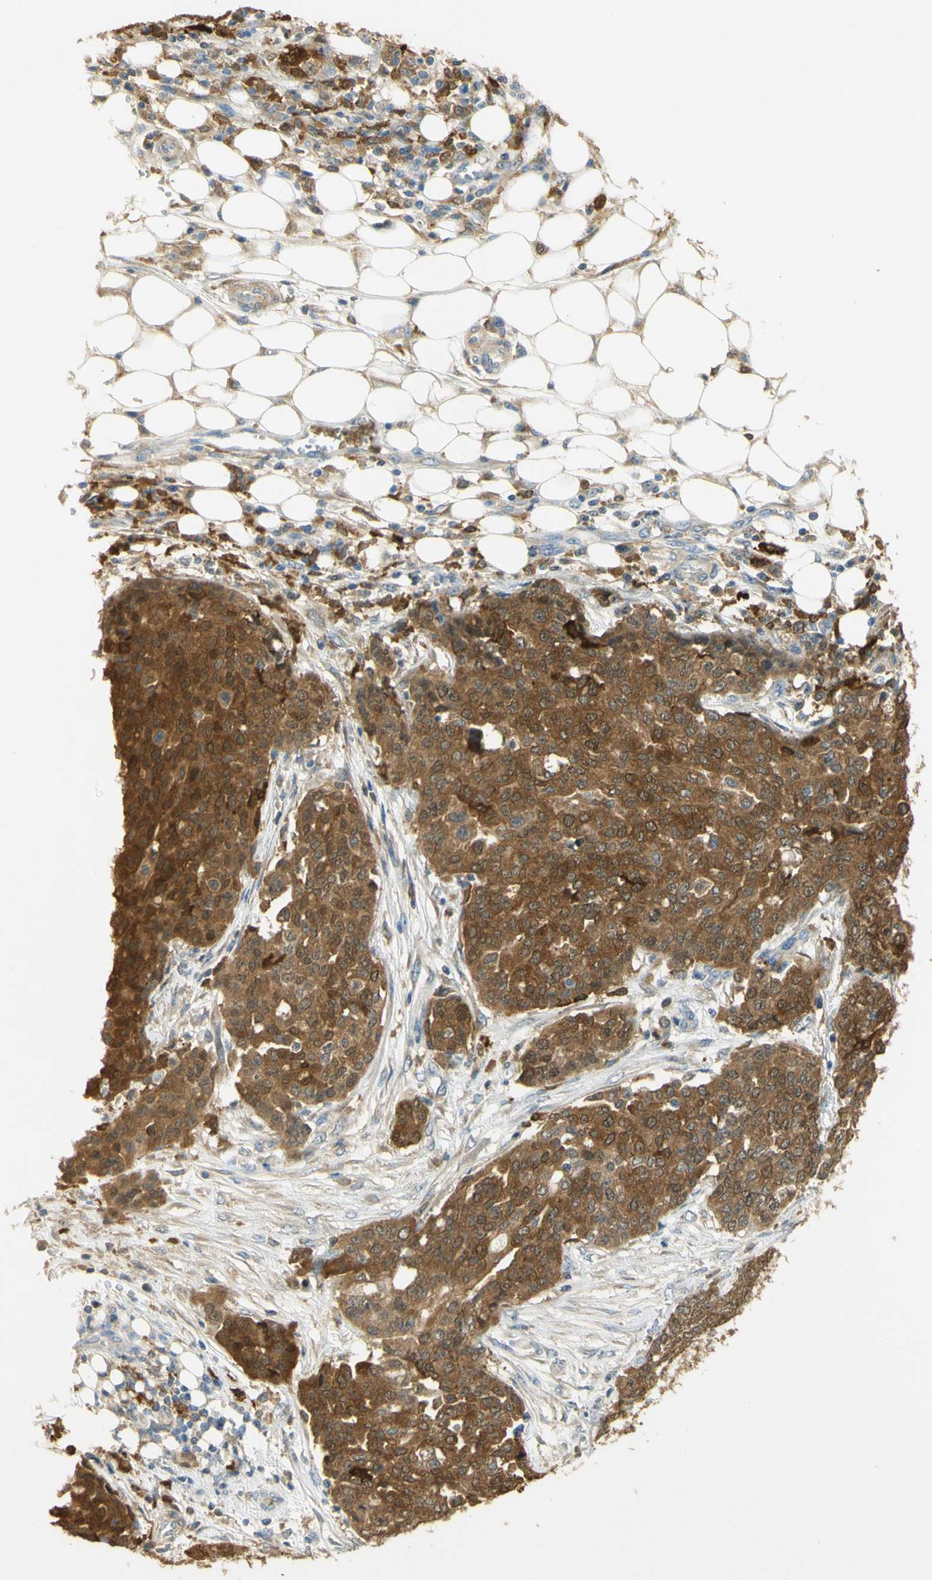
{"staining": {"intensity": "moderate", "quantity": ">75%", "location": "cytoplasmic/membranous,nuclear"}, "tissue": "ovarian cancer", "cell_type": "Tumor cells", "image_type": "cancer", "snomed": [{"axis": "morphology", "description": "Cystadenocarcinoma, serous, NOS"}, {"axis": "topography", "description": "Soft tissue"}, {"axis": "topography", "description": "Ovary"}], "caption": "The photomicrograph displays staining of ovarian cancer, revealing moderate cytoplasmic/membranous and nuclear protein expression (brown color) within tumor cells.", "gene": "PAK1", "patient": {"sex": "female", "age": 57}}